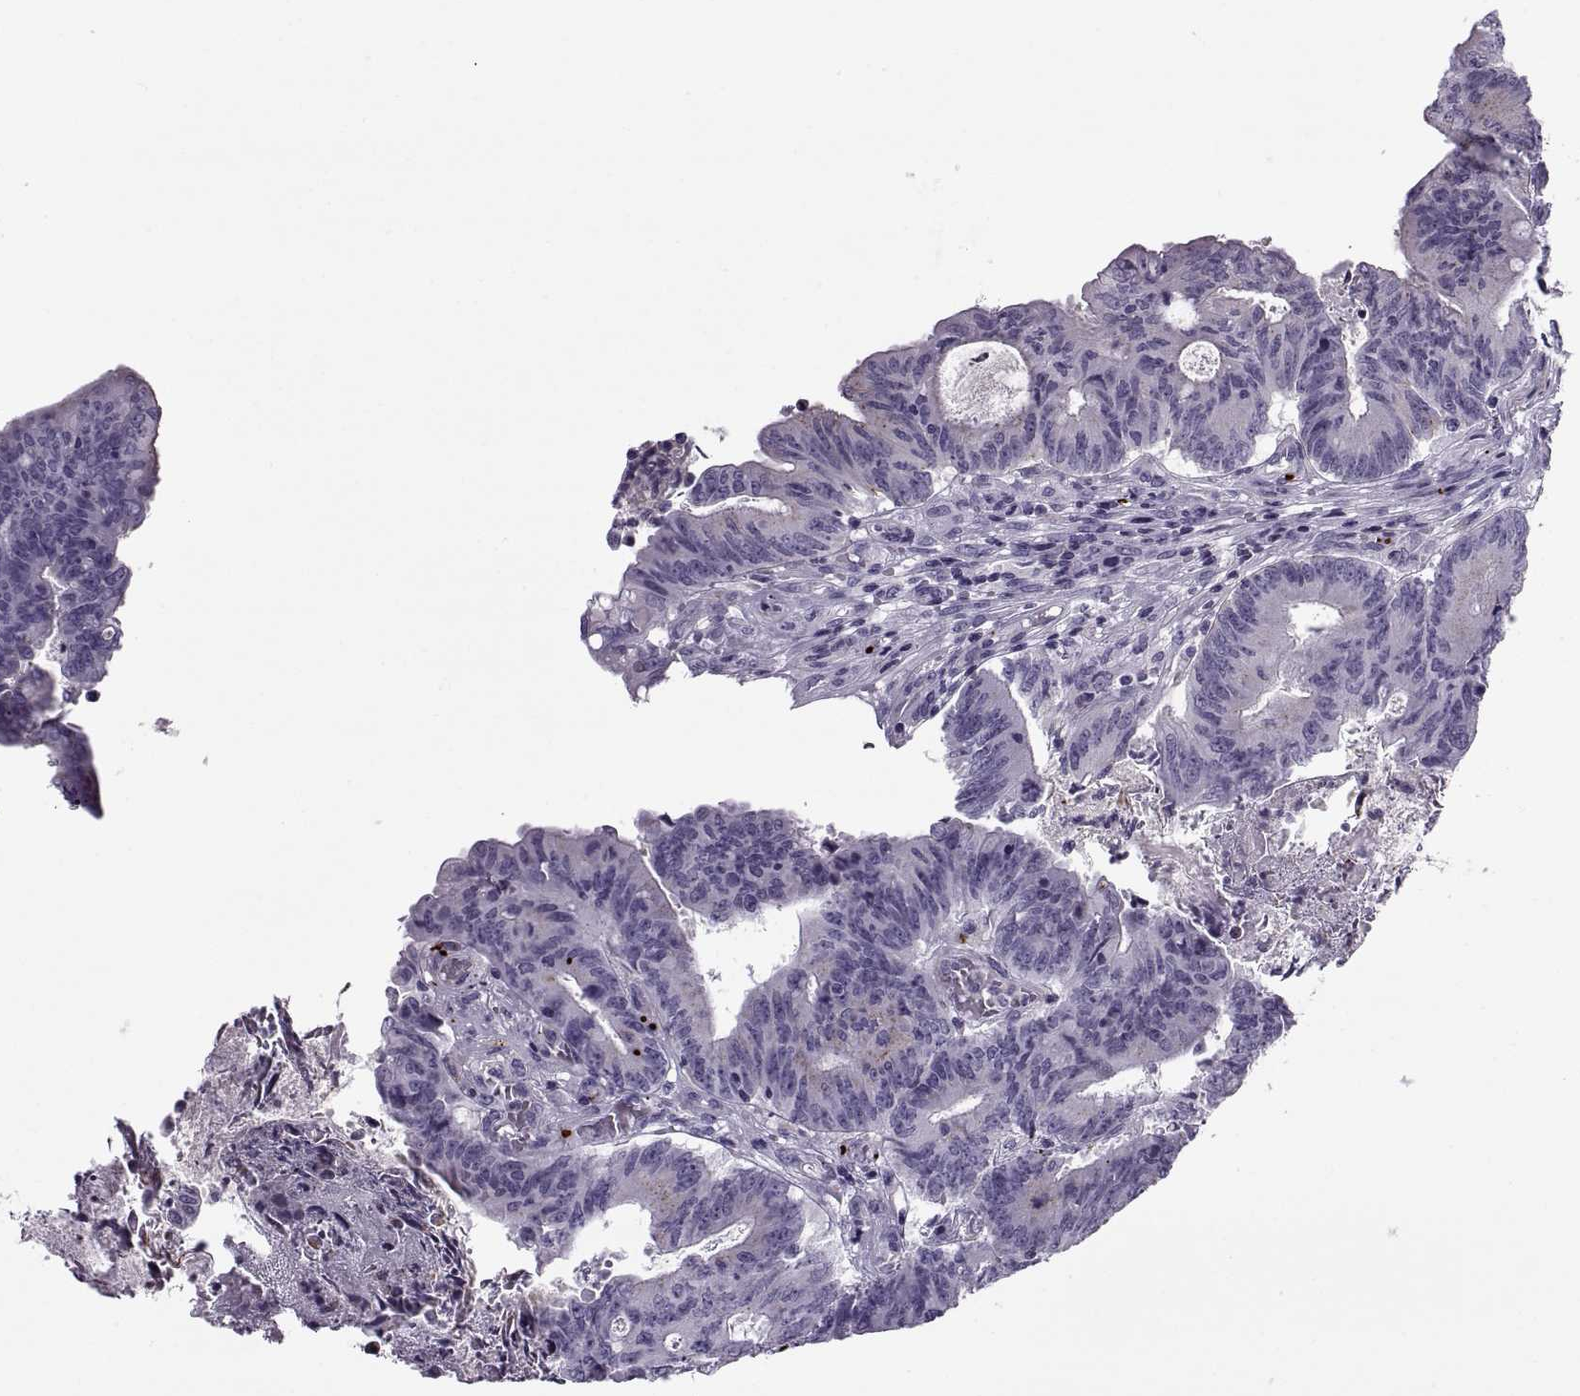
{"staining": {"intensity": "negative", "quantity": "none", "location": "none"}, "tissue": "colorectal cancer", "cell_type": "Tumor cells", "image_type": "cancer", "snomed": [{"axis": "morphology", "description": "Adenocarcinoma, NOS"}, {"axis": "topography", "description": "Colon"}], "caption": "IHC micrograph of human adenocarcinoma (colorectal) stained for a protein (brown), which displays no expression in tumor cells. Nuclei are stained in blue.", "gene": "CALCR", "patient": {"sex": "female", "age": 70}}